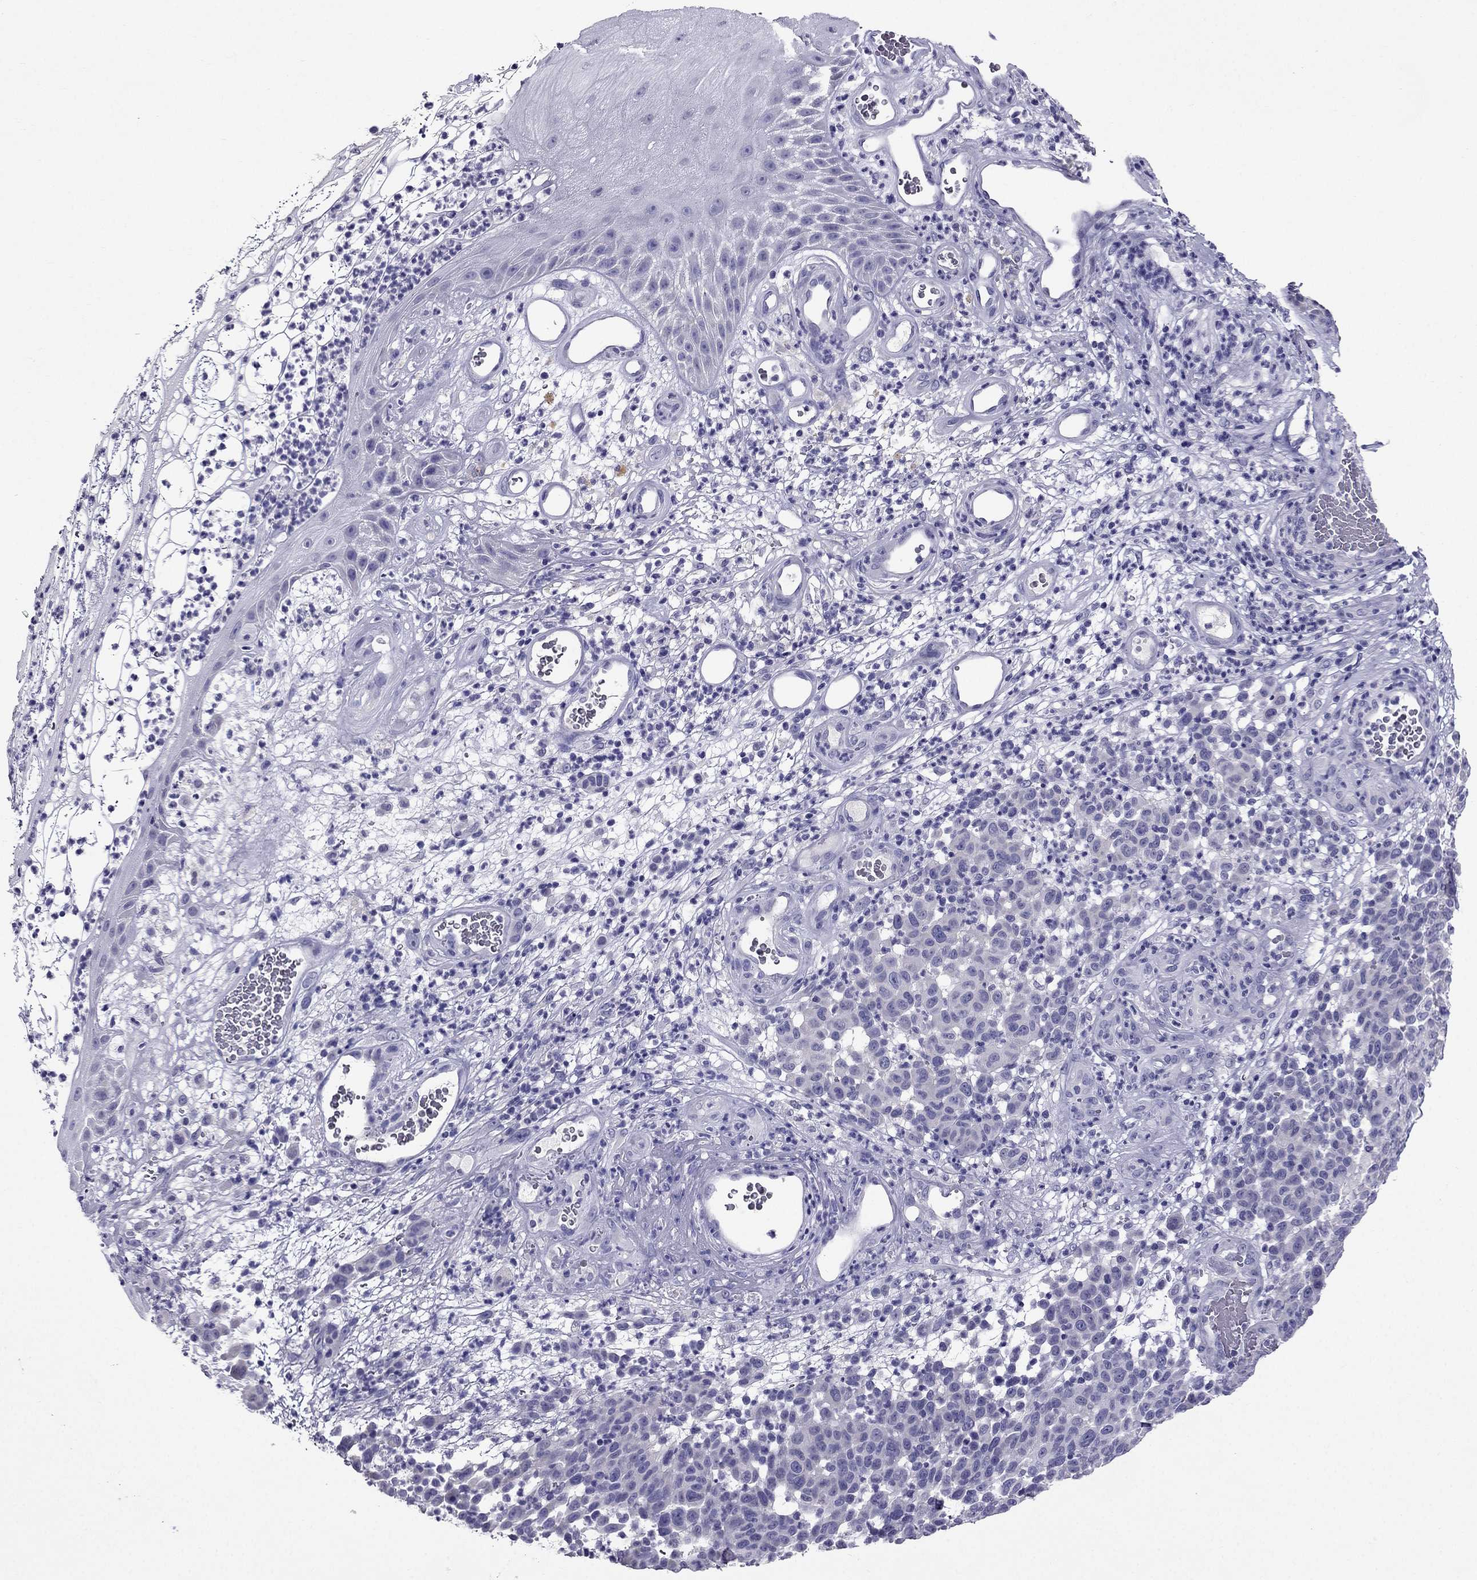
{"staining": {"intensity": "negative", "quantity": "none", "location": "none"}, "tissue": "melanoma", "cell_type": "Tumor cells", "image_type": "cancer", "snomed": [{"axis": "morphology", "description": "Malignant melanoma, NOS"}, {"axis": "topography", "description": "Skin"}], "caption": "IHC histopathology image of neoplastic tissue: malignant melanoma stained with DAB (3,3'-diaminobenzidine) reveals no significant protein positivity in tumor cells. Brightfield microscopy of IHC stained with DAB (3,3'-diaminobenzidine) (brown) and hematoxylin (blue), captured at high magnification.", "gene": "ZNF541", "patient": {"sex": "male", "age": 59}}